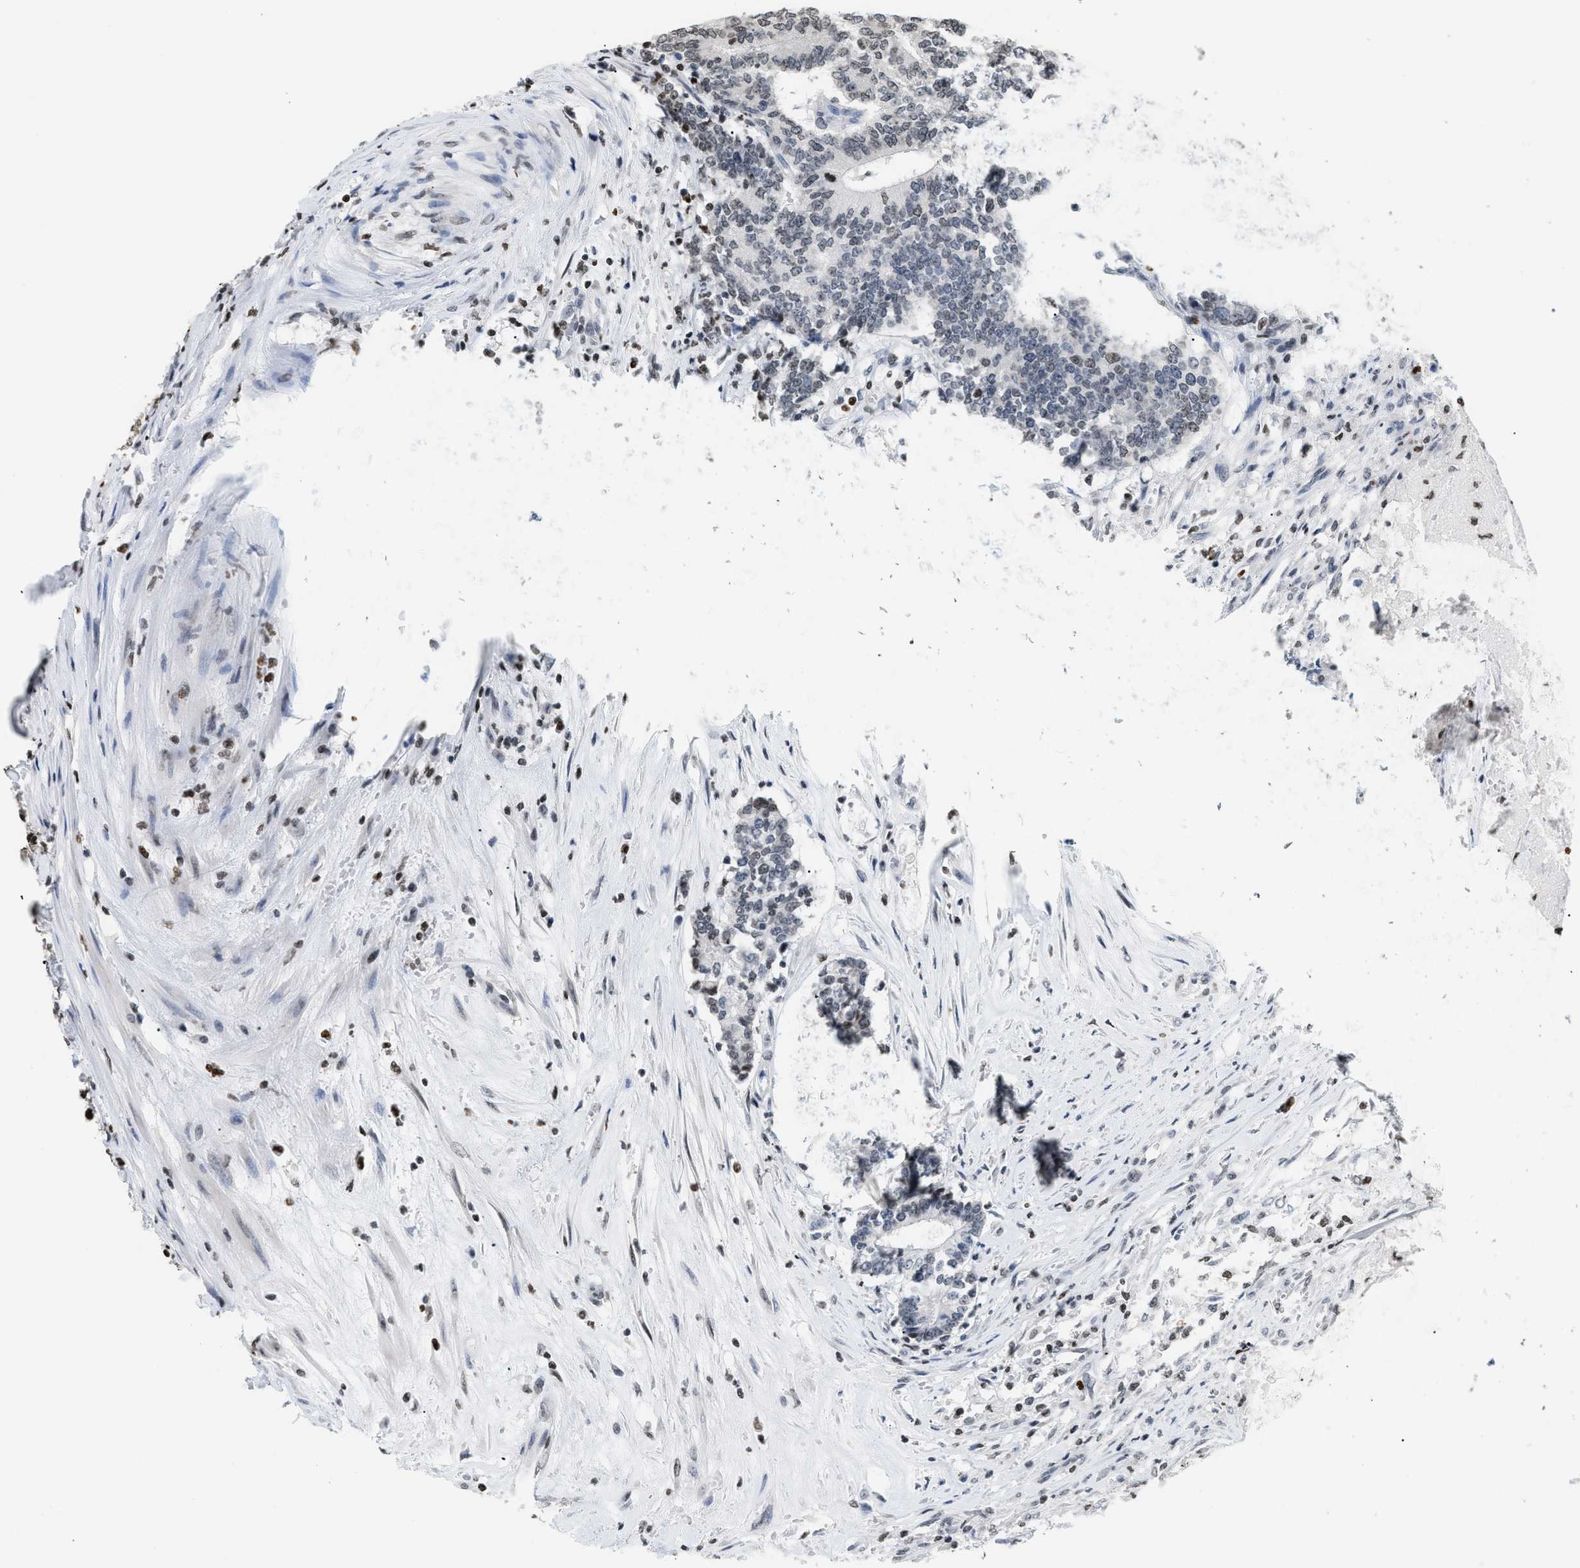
{"staining": {"intensity": "weak", "quantity": ">75%", "location": "nuclear"}, "tissue": "prostate cancer", "cell_type": "Tumor cells", "image_type": "cancer", "snomed": [{"axis": "morphology", "description": "Normal tissue, NOS"}, {"axis": "morphology", "description": "Adenocarcinoma, High grade"}, {"axis": "topography", "description": "Prostate"}, {"axis": "topography", "description": "Seminal veicle"}], "caption": "Immunohistochemical staining of prostate high-grade adenocarcinoma exhibits weak nuclear protein expression in about >75% of tumor cells.", "gene": "HMGN2", "patient": {"sex": "male", "age": 55}}